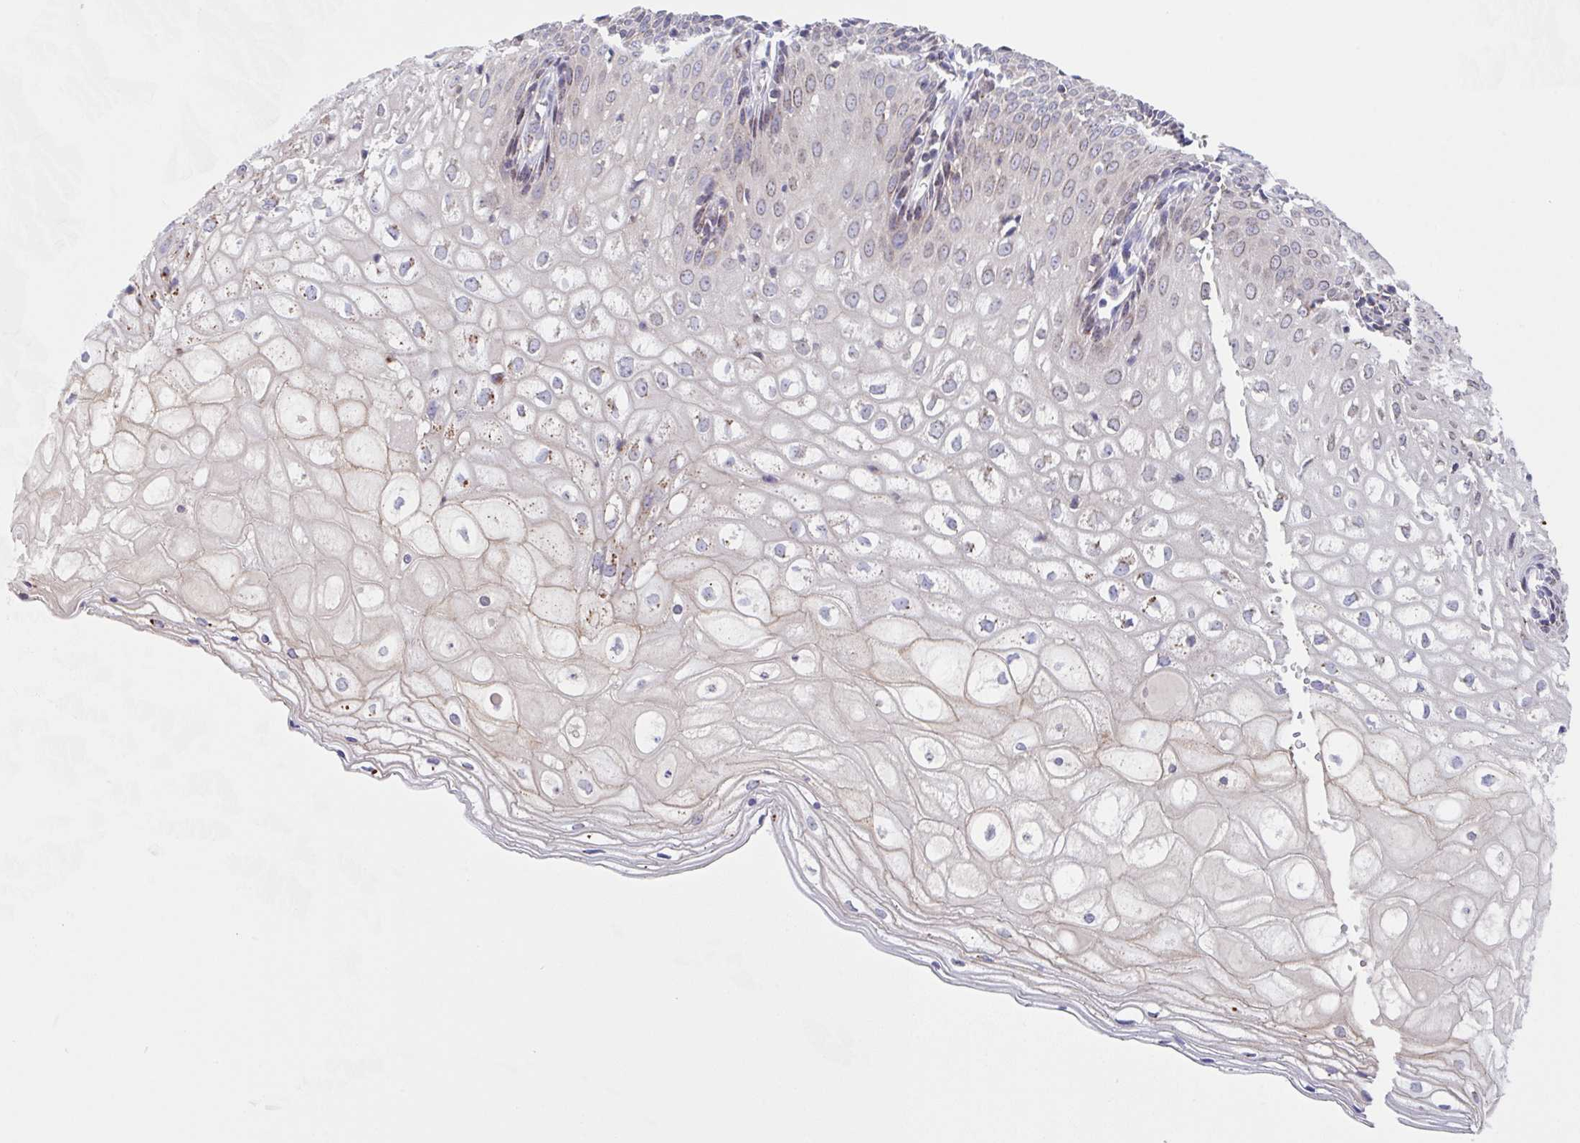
{"staining": {"intensity": "moderate", "quantity": "25%-75%", "location": "cytoplasmic/membranous"}, "tissue": "cervix", "cell_type": "Glandular cells", "image_type": "normal", "snomed": [{"axis": "morphology", "description": "Normal tissue, NOS"}, {"axis": "topography", "description": "Cervix"}], "caption": "A high-resolution photomicrograph shows immunohistochemistry staining of normal cervix, which reveals moderate cytoplasmic/membranous staining in approximately 25%-75% of glandular cells.", "gene": "PROSER3", "patient": {"sex": "female", "age": 36}}